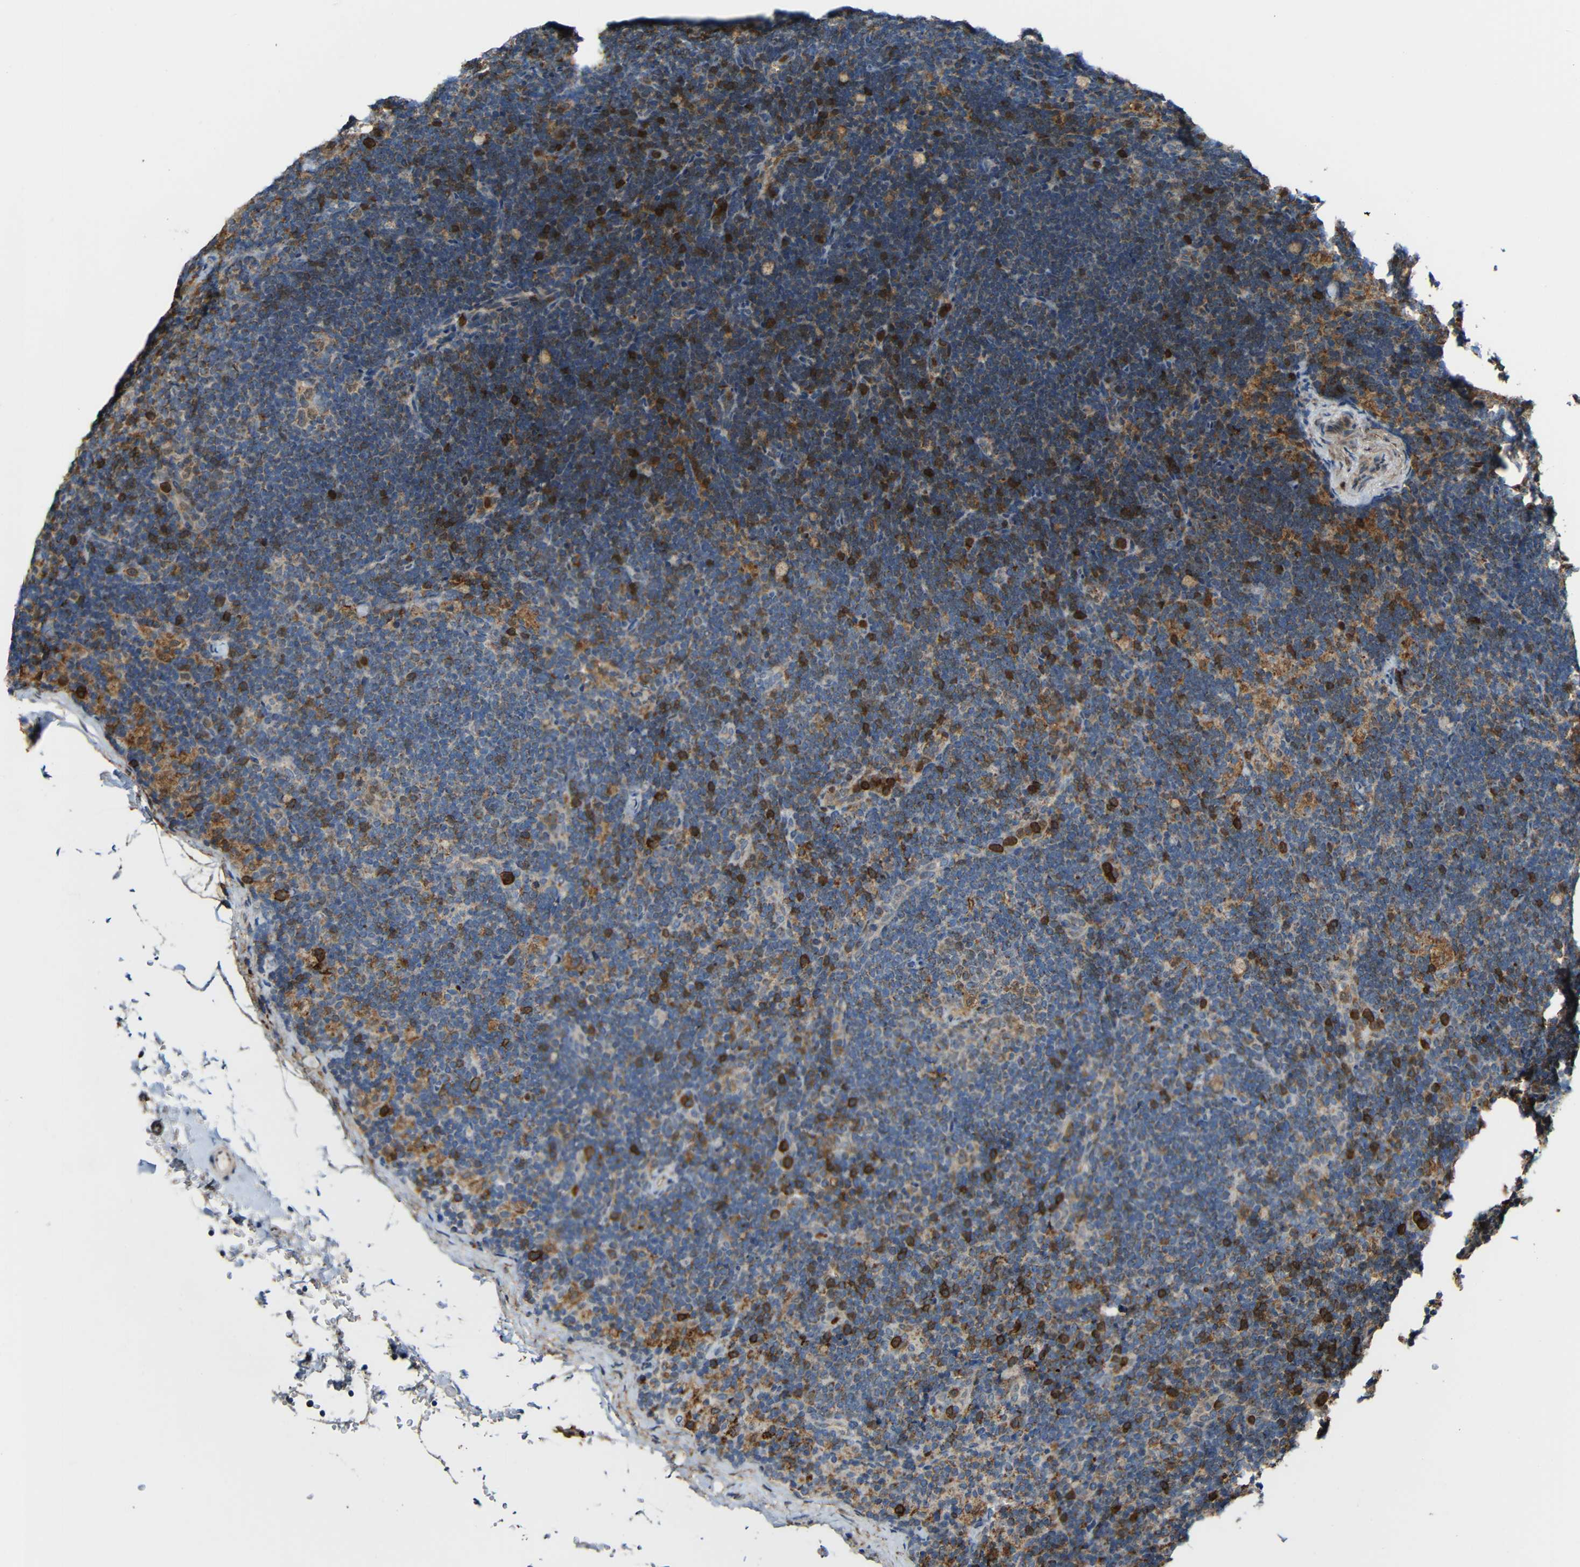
{"staining": {"intensity": "moderate", "quantity": "25%-75%", "location": "cytoplasmic/membranous"}, "tissue": "lymph node", "cell_type": "Germinal center cells", "image_type": "normal", "snomed": [{"axis": "morphology", "description": "Normal tissue, NOS"}, {"axis": "topography", "description": "Lymph node"}], "caption": "Immunohistochemical staining of normal lymph node demonstrates moderate cytoplasmic/membranous protein expression in approximately 25%-75% of germinal center cells. The staining was performed using DAB (3,3'-diaminobenzidine), with brown indicating positive protein expression. Nuclei are stained blue with hematoxylin.", "gene": "C1GALT1", "patient": {"sex": "female", "age": 14}}